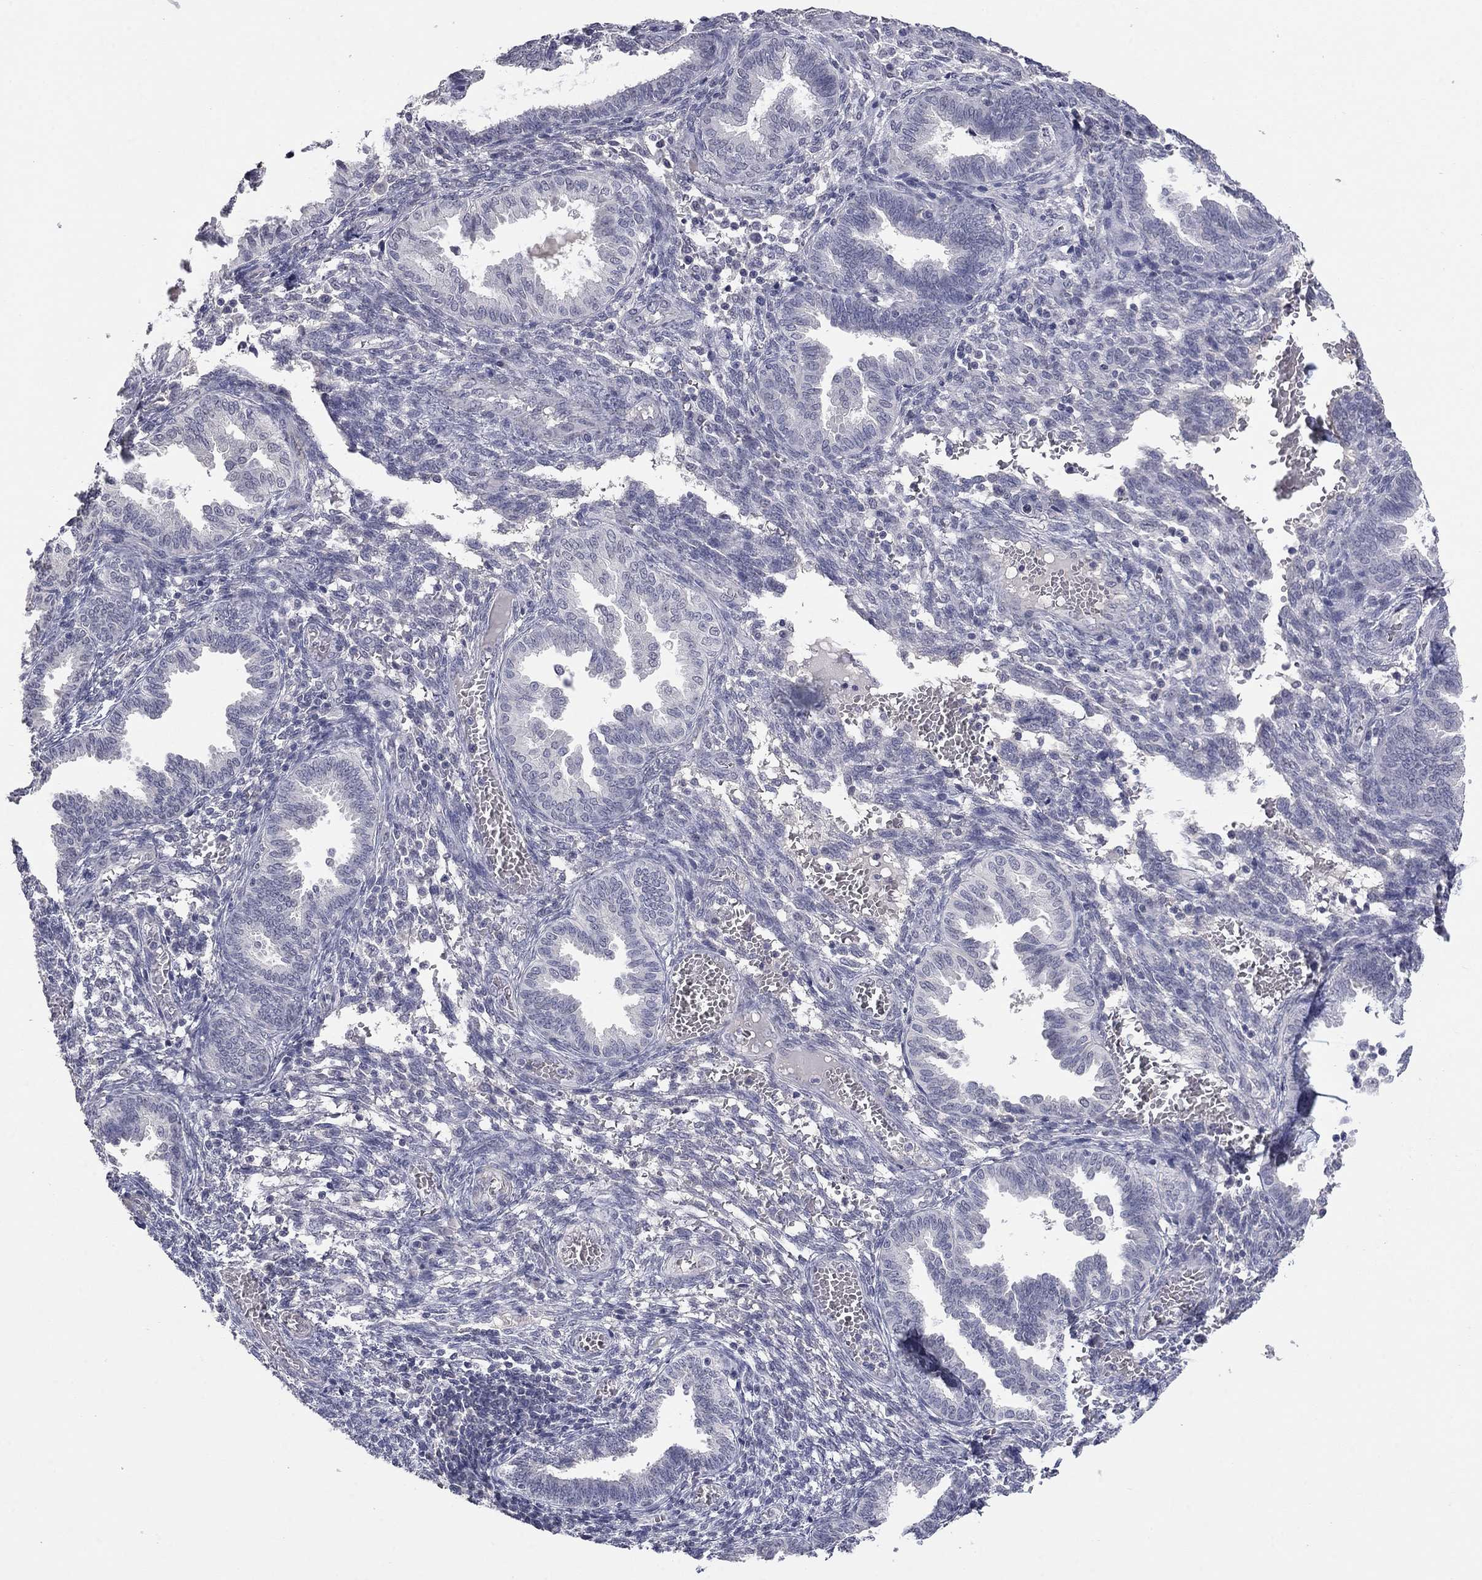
{"staining": {"intensity": "negative", "quantity": "none", "location": "none"}, "tissue": "endometrium", "cell_type": "Cells in endometrial stroma", "image_type": "normal", "snomed": [{"axis": "morphology", "description": "Normal tissue, NOS"}, {"axis": "topography", "description": "Endometrium"}], "caption": "A high-resolution micrograph shows immunohistochemistry staining of benign endometrium, which demonstrates no significant expression in cells in endometrial stroma. Brightfield microscopy of immunohistochemistry stained with DAB (3,3'-diaminobenzidine) (brown) and hematoxylin (blue), captured at high magnification.", "gene": "IP6K3", "patient": {"sex": "female", "age": 42}}